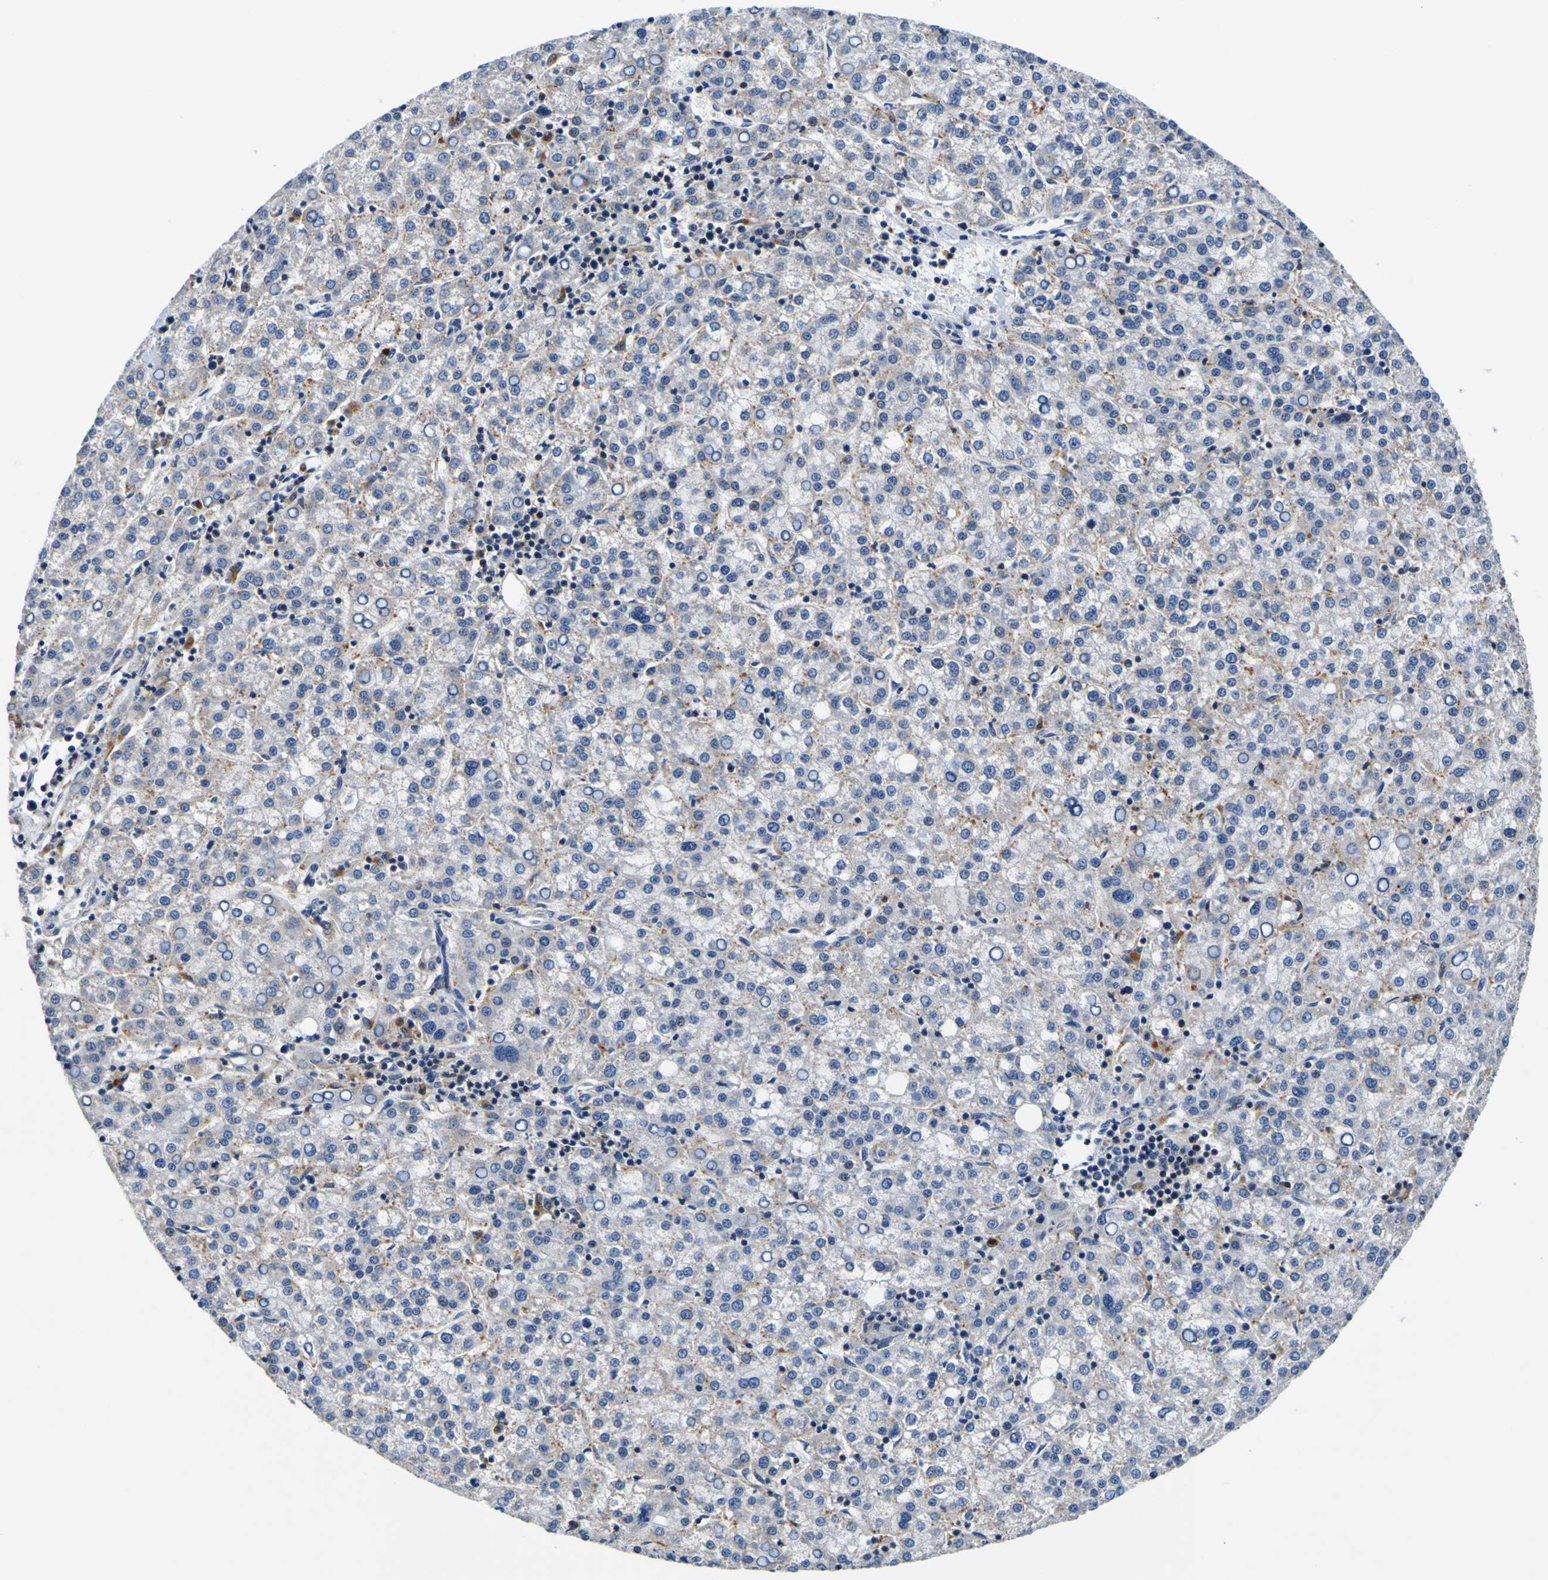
{"staining": {"intensity": "weak", "quantity": "<25%", "location": "cytoplasmic/membranous"}, "tissue": "liver cancer", "cell_type": "Tumor cells", "image_type": "cancer", "snomed": [{"axis": "morphology", "description": "Carcinoma, Hepatocellular, NOS"}, {"axis": "topography", "description": "Liver"}], "caption": "Liver cancer stained for a protein using immunohistochemistry (IHC) reveals no expression tumor cells.", "gene": "TNIK", "patient": {"sex": "female", "age": 58}}